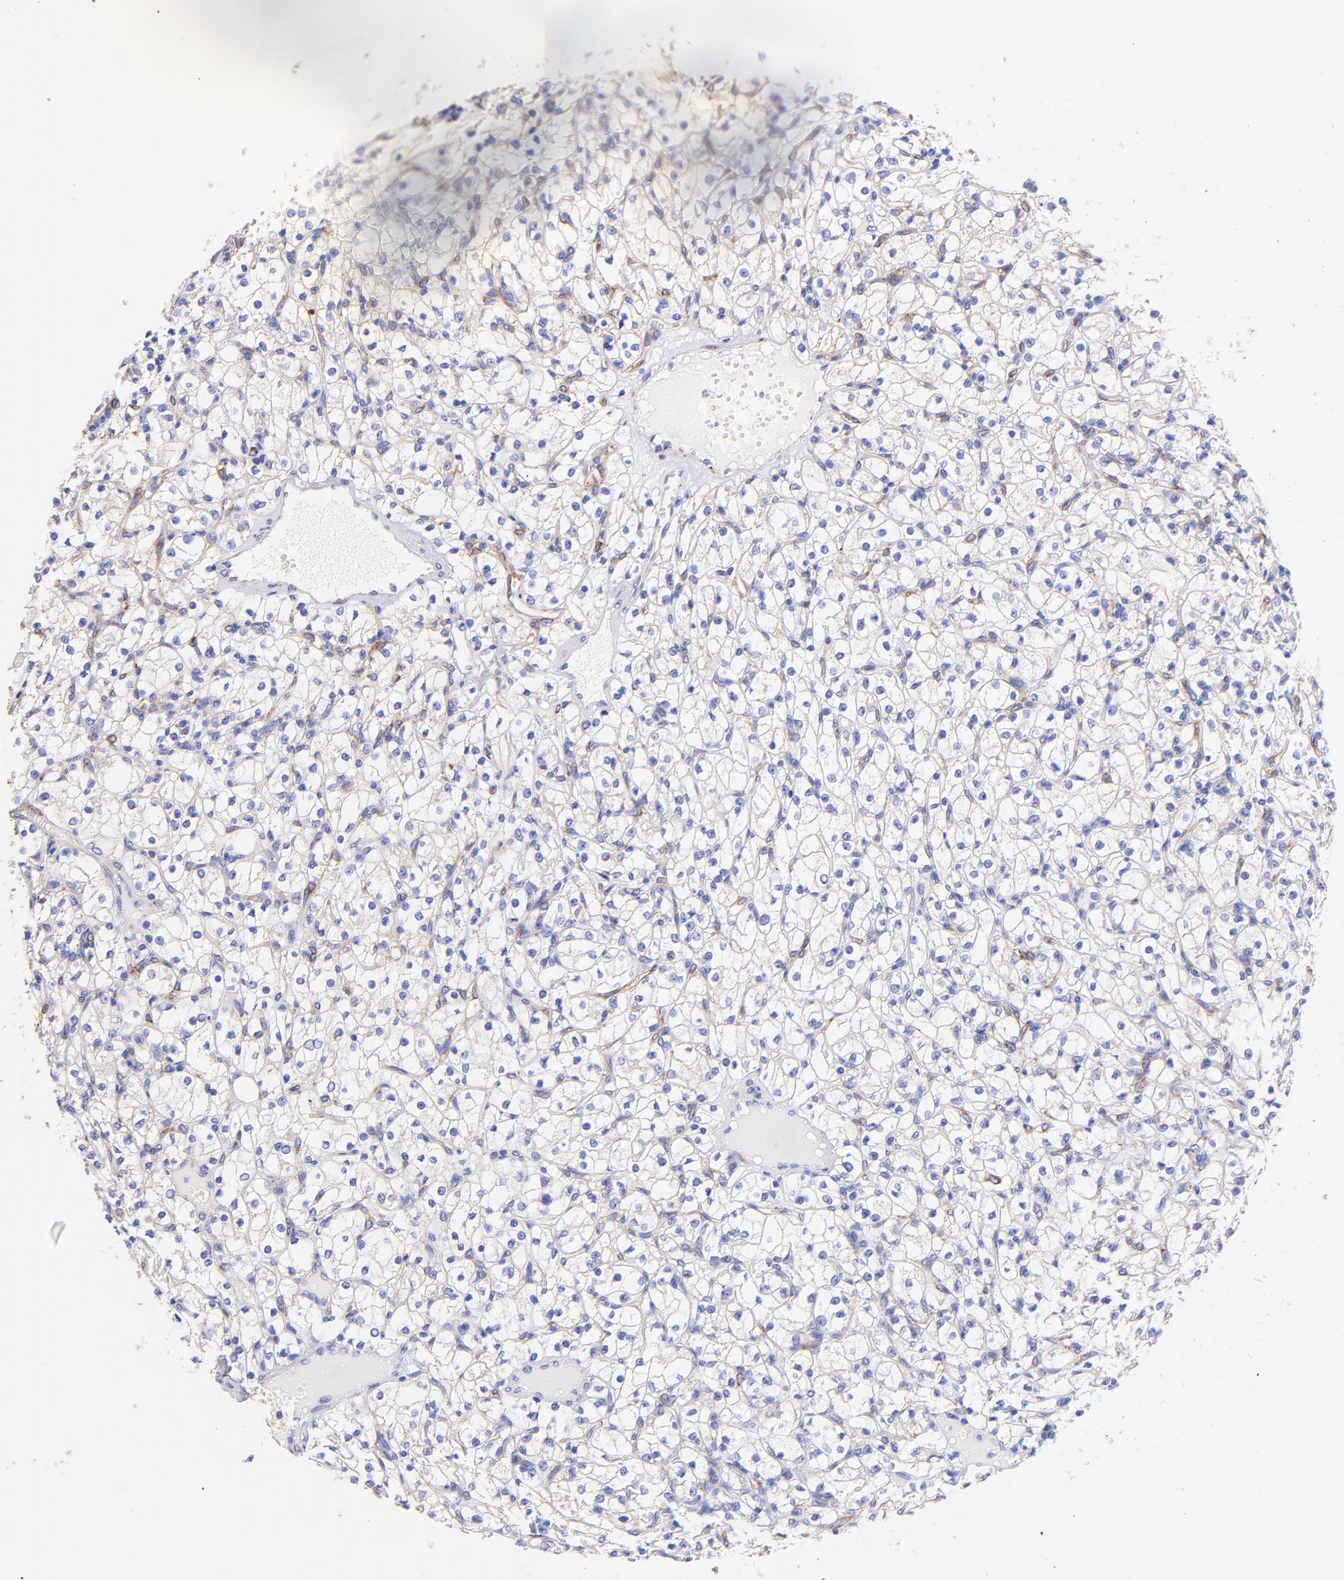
{"staining": {"intensity": "weak", "quantity": "<25%", "location": "cytoplasmic/membranous"}, "tissue": "renal cancer", "cell_type": "Tumor cells", "image_type": "cancer", "snomed": [{"axis": "morphology", "description": "Adenocarcinoma, NOS"}, {"axis": "topography", "description": "Kidney"}], "caption": "A high-resolution histopathology image shows immunohistochemistry (IHC) staining of renal cancer (adenocarcinoma), which demonstrates no significant positivity in tumor cells.", "gene": "SPARC", "patient": {"sex": "male", "age": 61}}